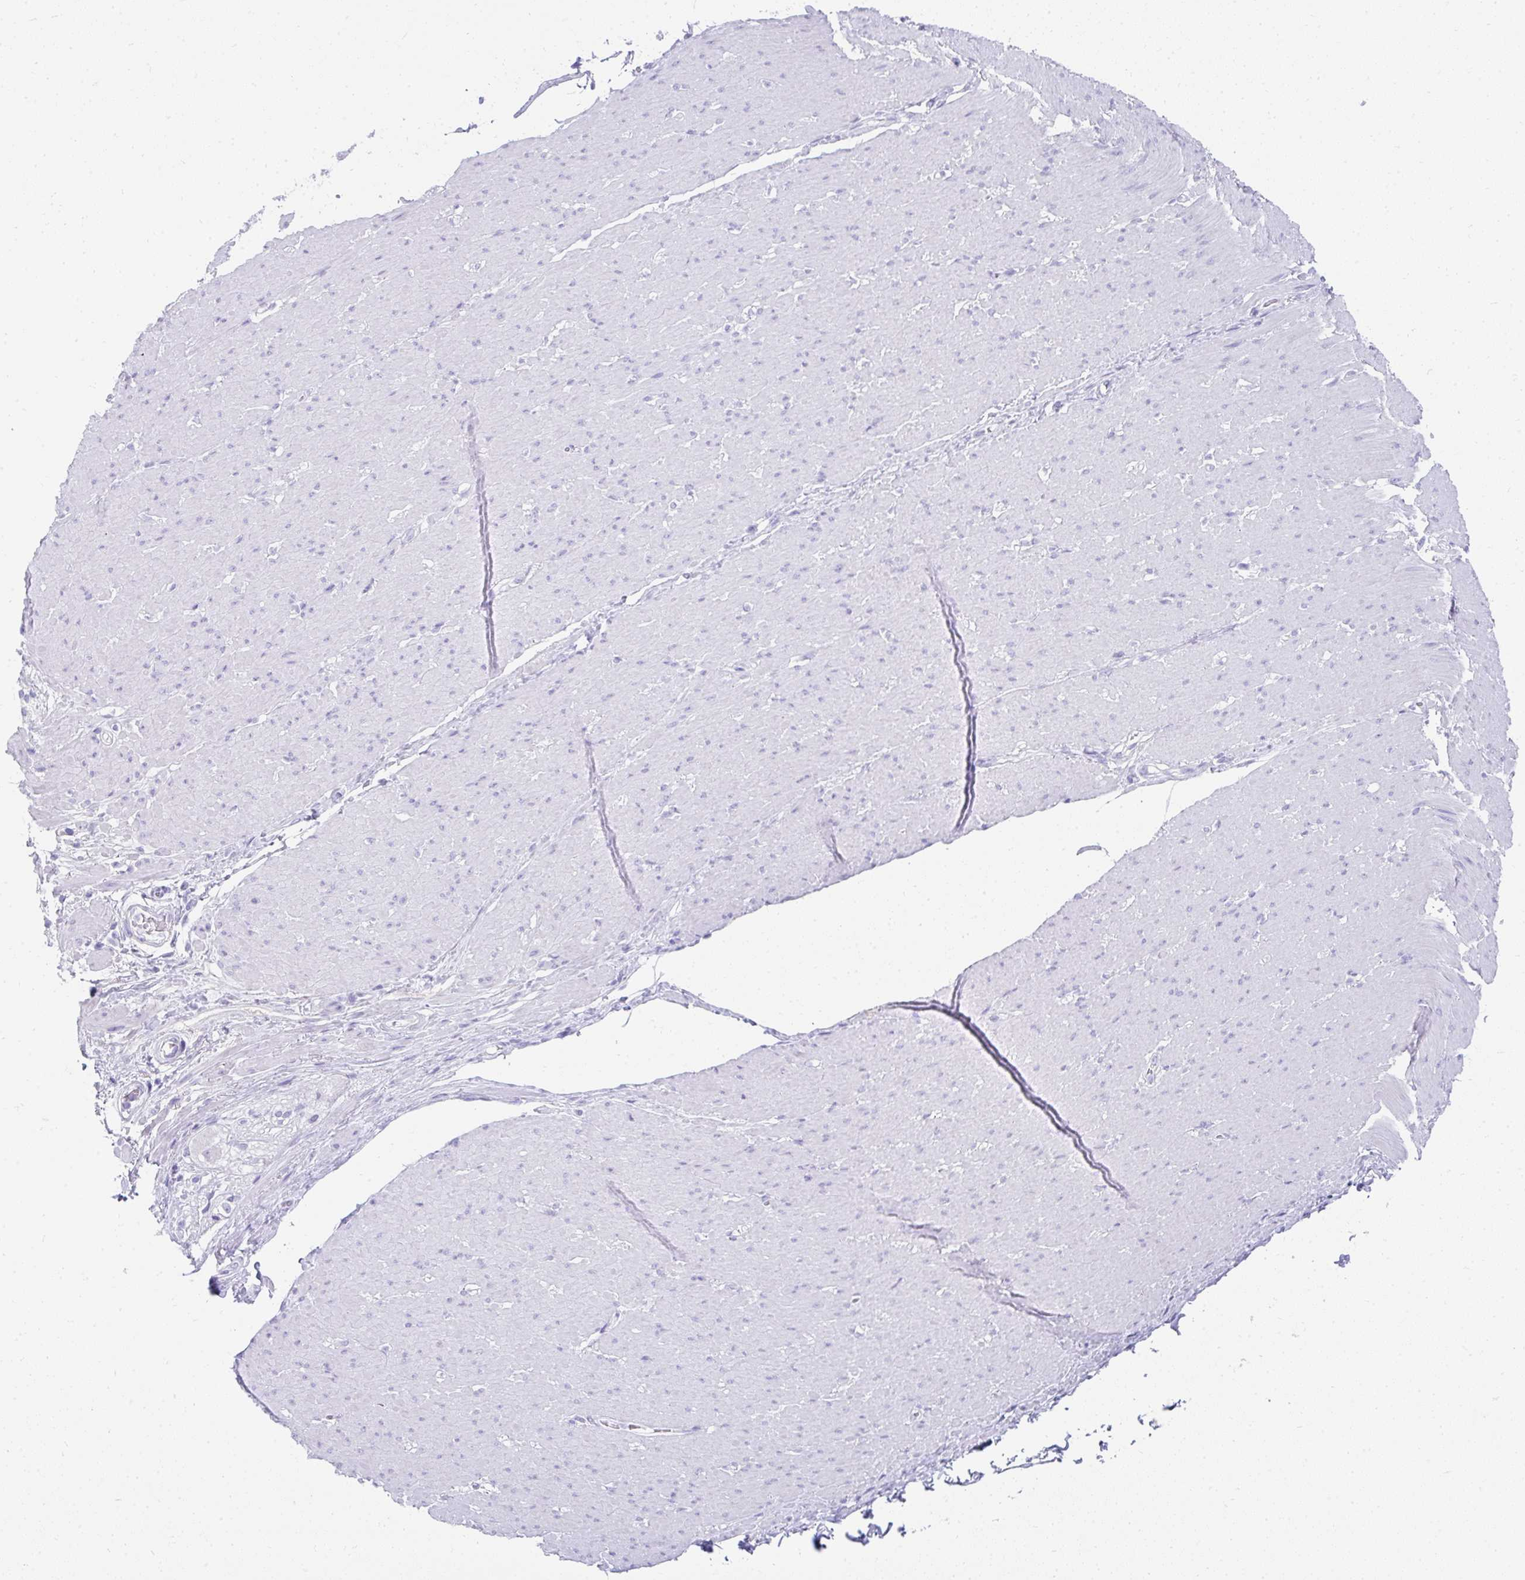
{"staining": {"intensity": "negative", "quantity": "none", "location": "none"}, "tissue": "smooth muscle", "cell_type": "Smooth muscle cells", "image_type": "normal", "snomed": [{"axis": "morphology", "description": "Normal tissue, NOS"}, {"axis": "topography", "description": "Smooth muscle"}, {"axis": "topography", "description": "Rectum"}], "caption": "The micrograph exhibits no significant positivity in smooth muscle cells of smooth muscle. The staining was performed using DAB (3,3'-diaminobenzidine) to visualize the protein expression in brown, while the nuclei were stained in blue with hematoxylin (Magnification: 20x).", "gene": "TNNT1", "patient": {"sex": "male", "age": 53}}